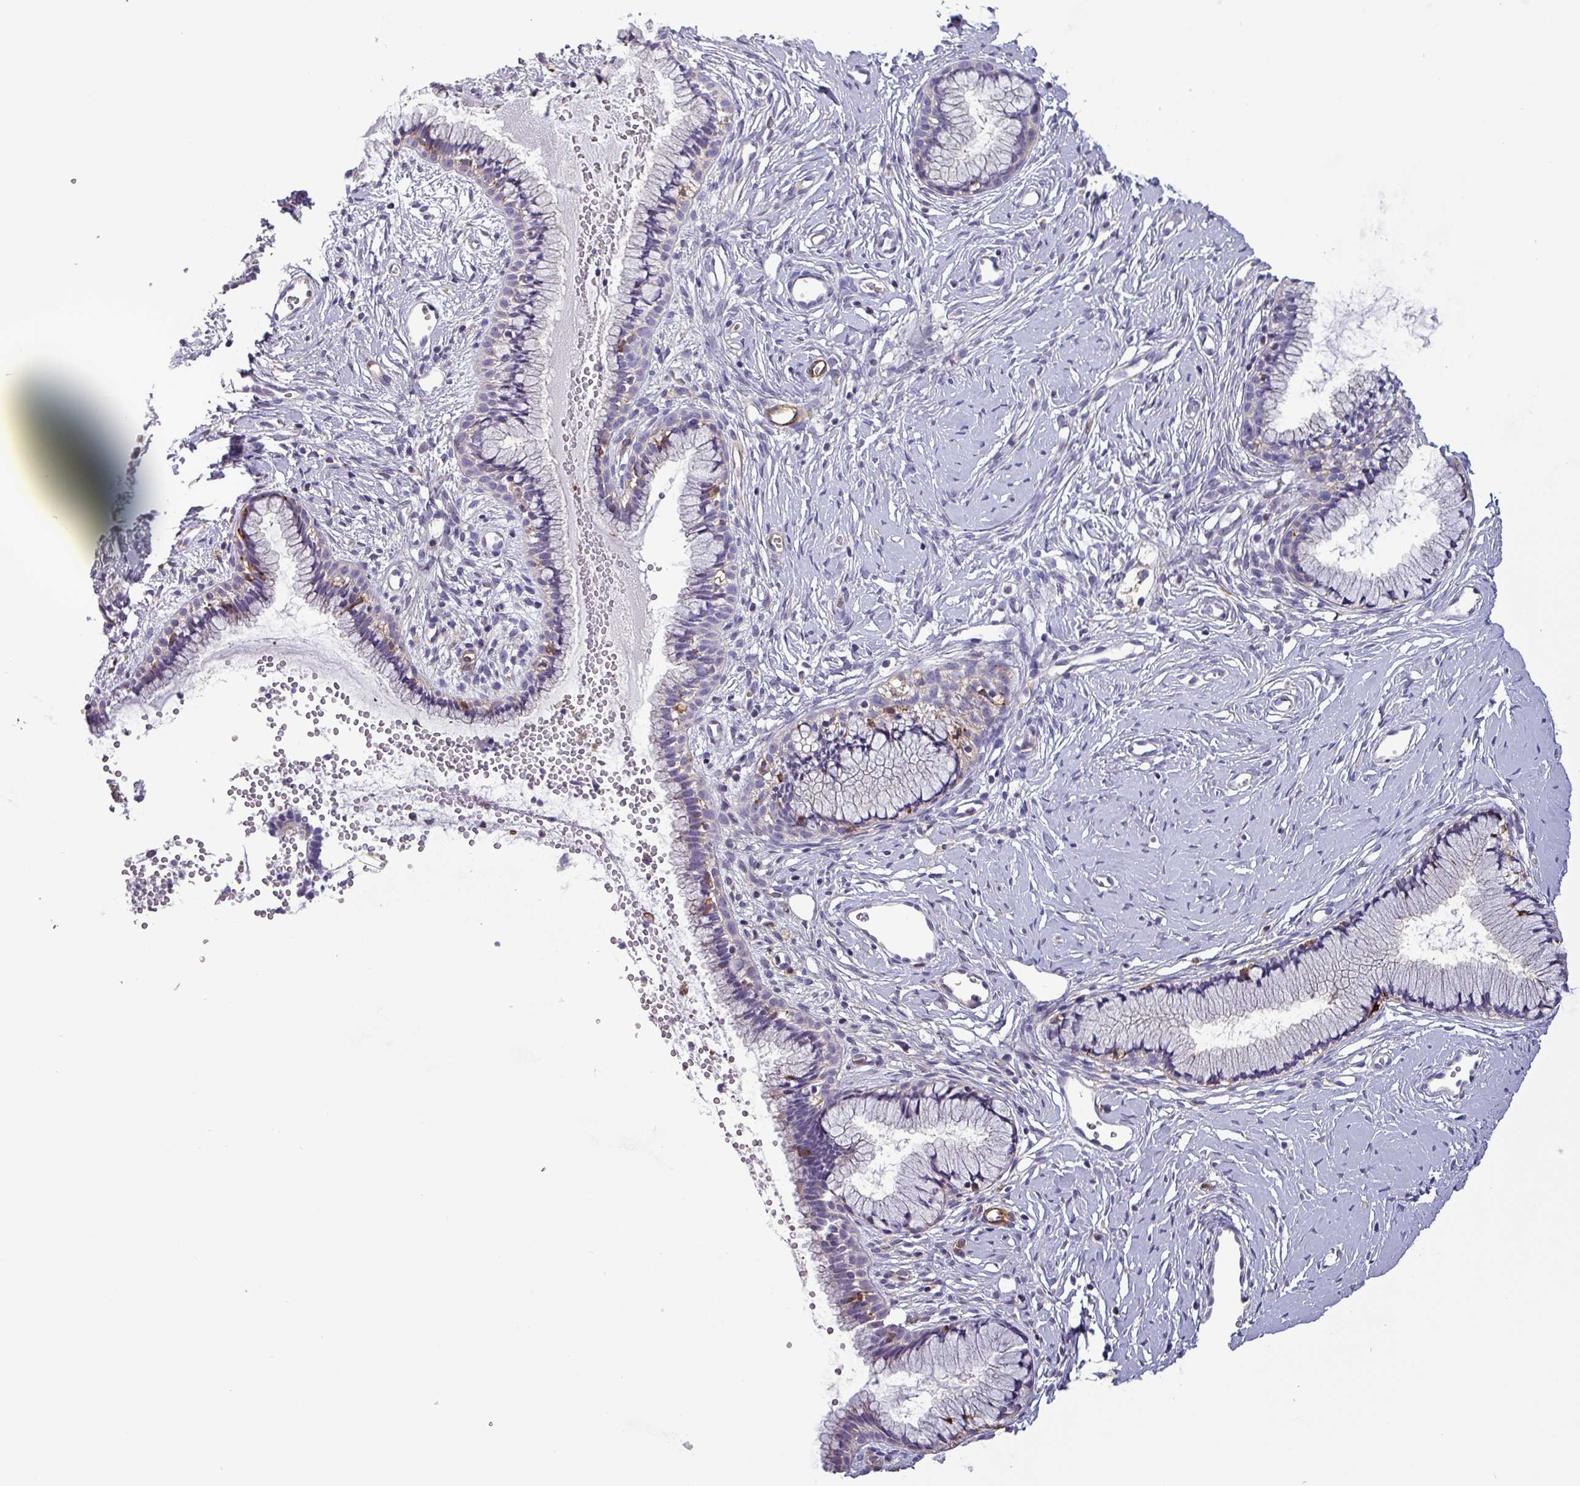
{"staining": {"intensity": "moderate", "quantity": "<25%", "location": "cytoplasmic/membranous"}, "tissue": "cervix", "cell_type": "Glandular cells", "image_type": "normal", "snomed": [{"axis": "morphology", "description": "Normal tissue, NOS"}, {"axis": "topography", "description": "Cervix"}], "caption": "Glandular cells exhibit moderate cytoplasmic/membranous staining in approximately <25% of cells in normal cervix.", "gene": "SCIN", "patient": {"sex": "female", "age": 40}}